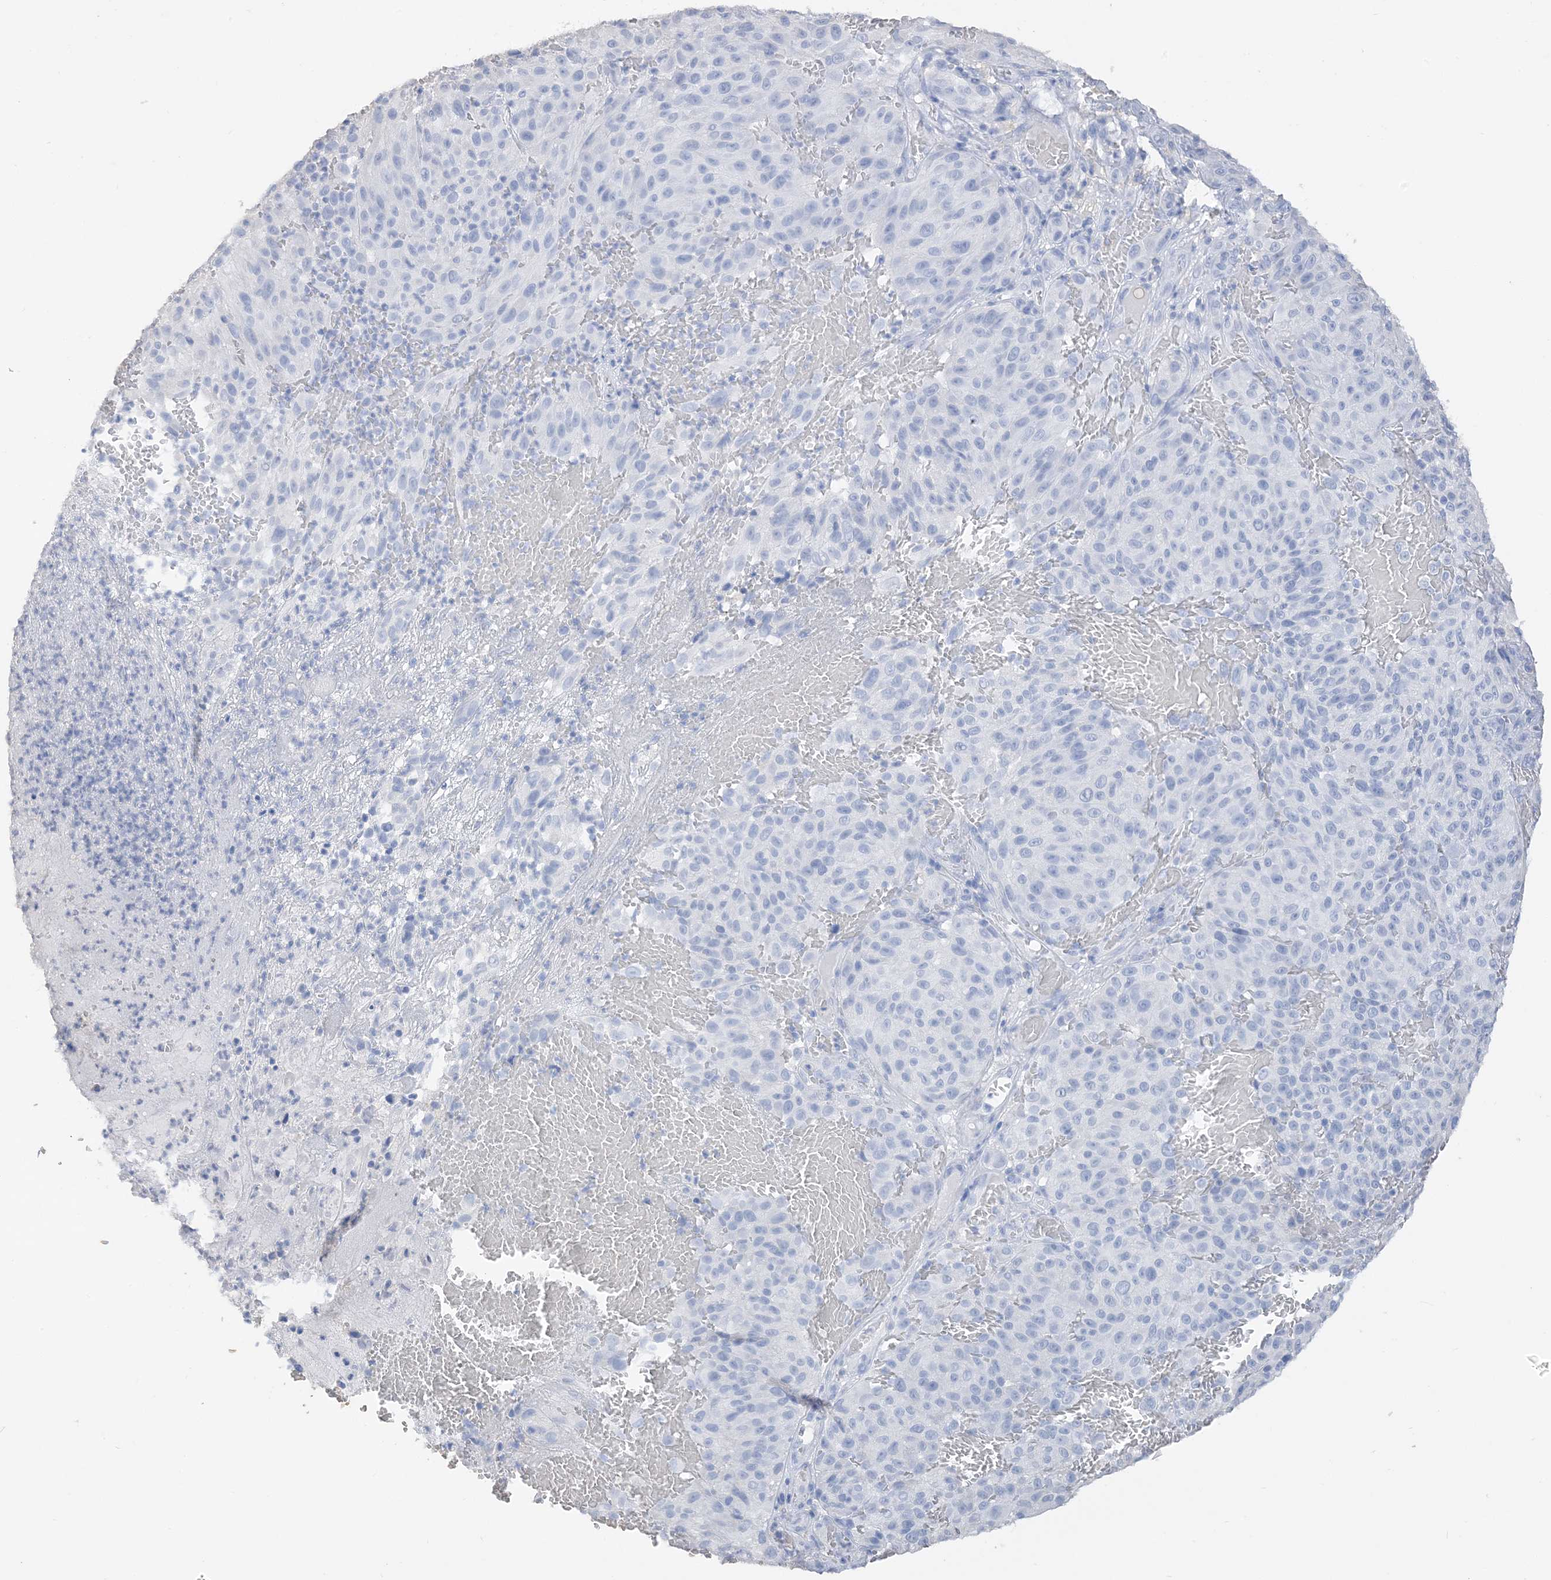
{"staining": {"intensity": "weak", "quantity": "<25%", "location": "cytoplasmic/membranous"}, "tissue": "melanoma", "cell_type": "Tumor cells", "image_type": "cancer", "snomed": [{"axis": "morphology", "description": "Malignant melanoma, NOS"}, {"axis": "topography", "description": "Skin"}], "caption": "Tumor cells show no significant staining in malignant melanoma.", "gene": "HPS4", "patient": {"sex": "male", "age": 83}}